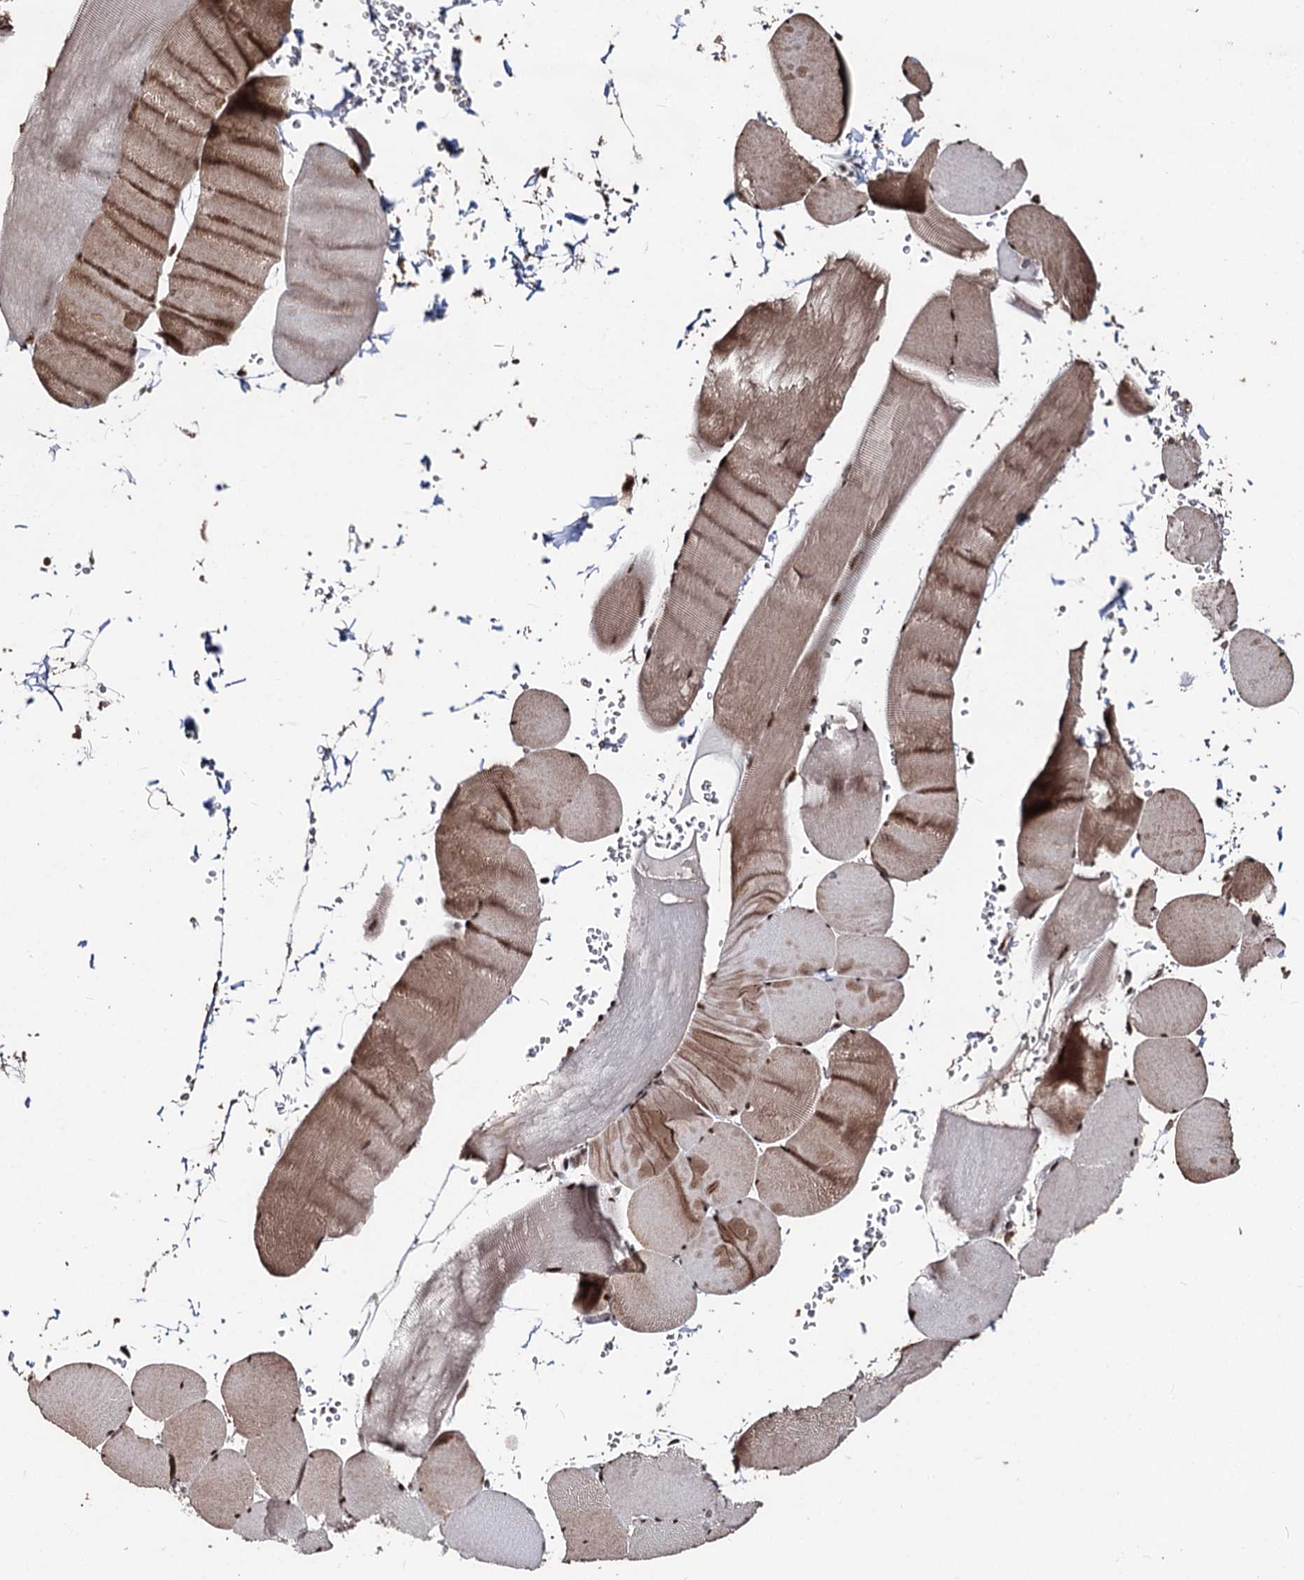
{"staining": {"intensity": "moderate", "quantity": "25%-75%", "location": "cytoplasmic/membranous,nuclear"}, "tissue": "skeletal muscle", "cell_type": "Myocytes", "image_type": "normal", "snomed": [{"axis": "morphology", "description": "Normal tissue, NOS"}, {"axis": "topography", "description": "Skeletal muscle"}, {"axis": "topography", "description": "Head-Neck"}], "caption": "A brown stain labels moderate cytoplasmic/membranous,nuclear staining of a protein in myocytes of normal skeletal muscle.", "gene": "U2SURP", "patient": {"sex": "male", "age": 66}}